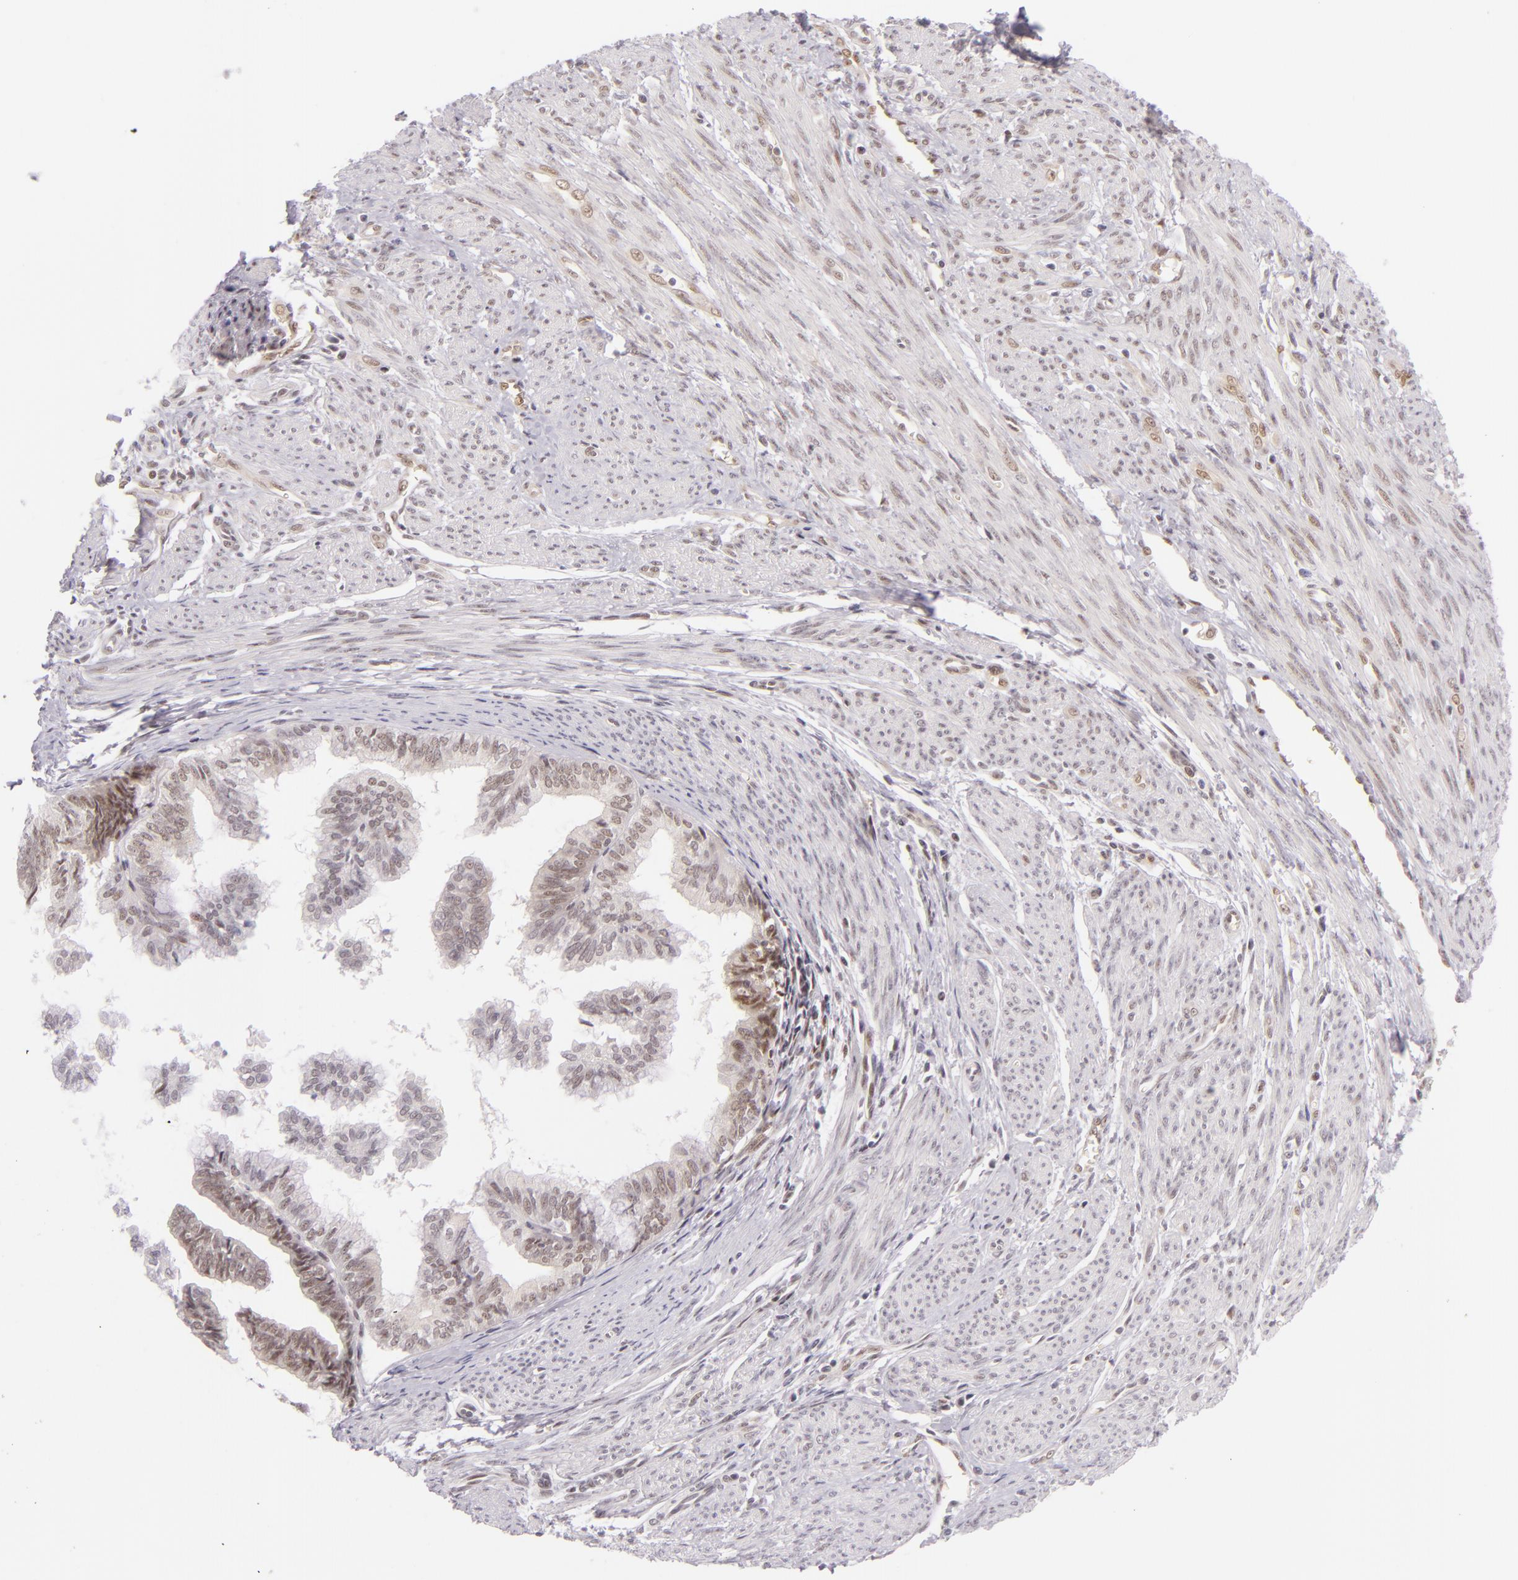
{"staining": {"intensity": "moderate", "quantity": "25%-75%", "location": "nuclear"}, "tissue": "endometrial cancer", "cell_type": "Tumor cells", "image_type": "cancer", "snomed": [{"axis": "morphology", "description": "Adenocarcinoma, NOS"}, {"axis": "topography", "description": "Endometrium"}], "caption": "There is medium levels of moderate nuclear staining in tumor cells of endometrial adenocarcinoma, as demonstrated by immunohistochemical staining (brown color).", "gene": "BCL3", "patient": {"sex": "female", "age": 75}}